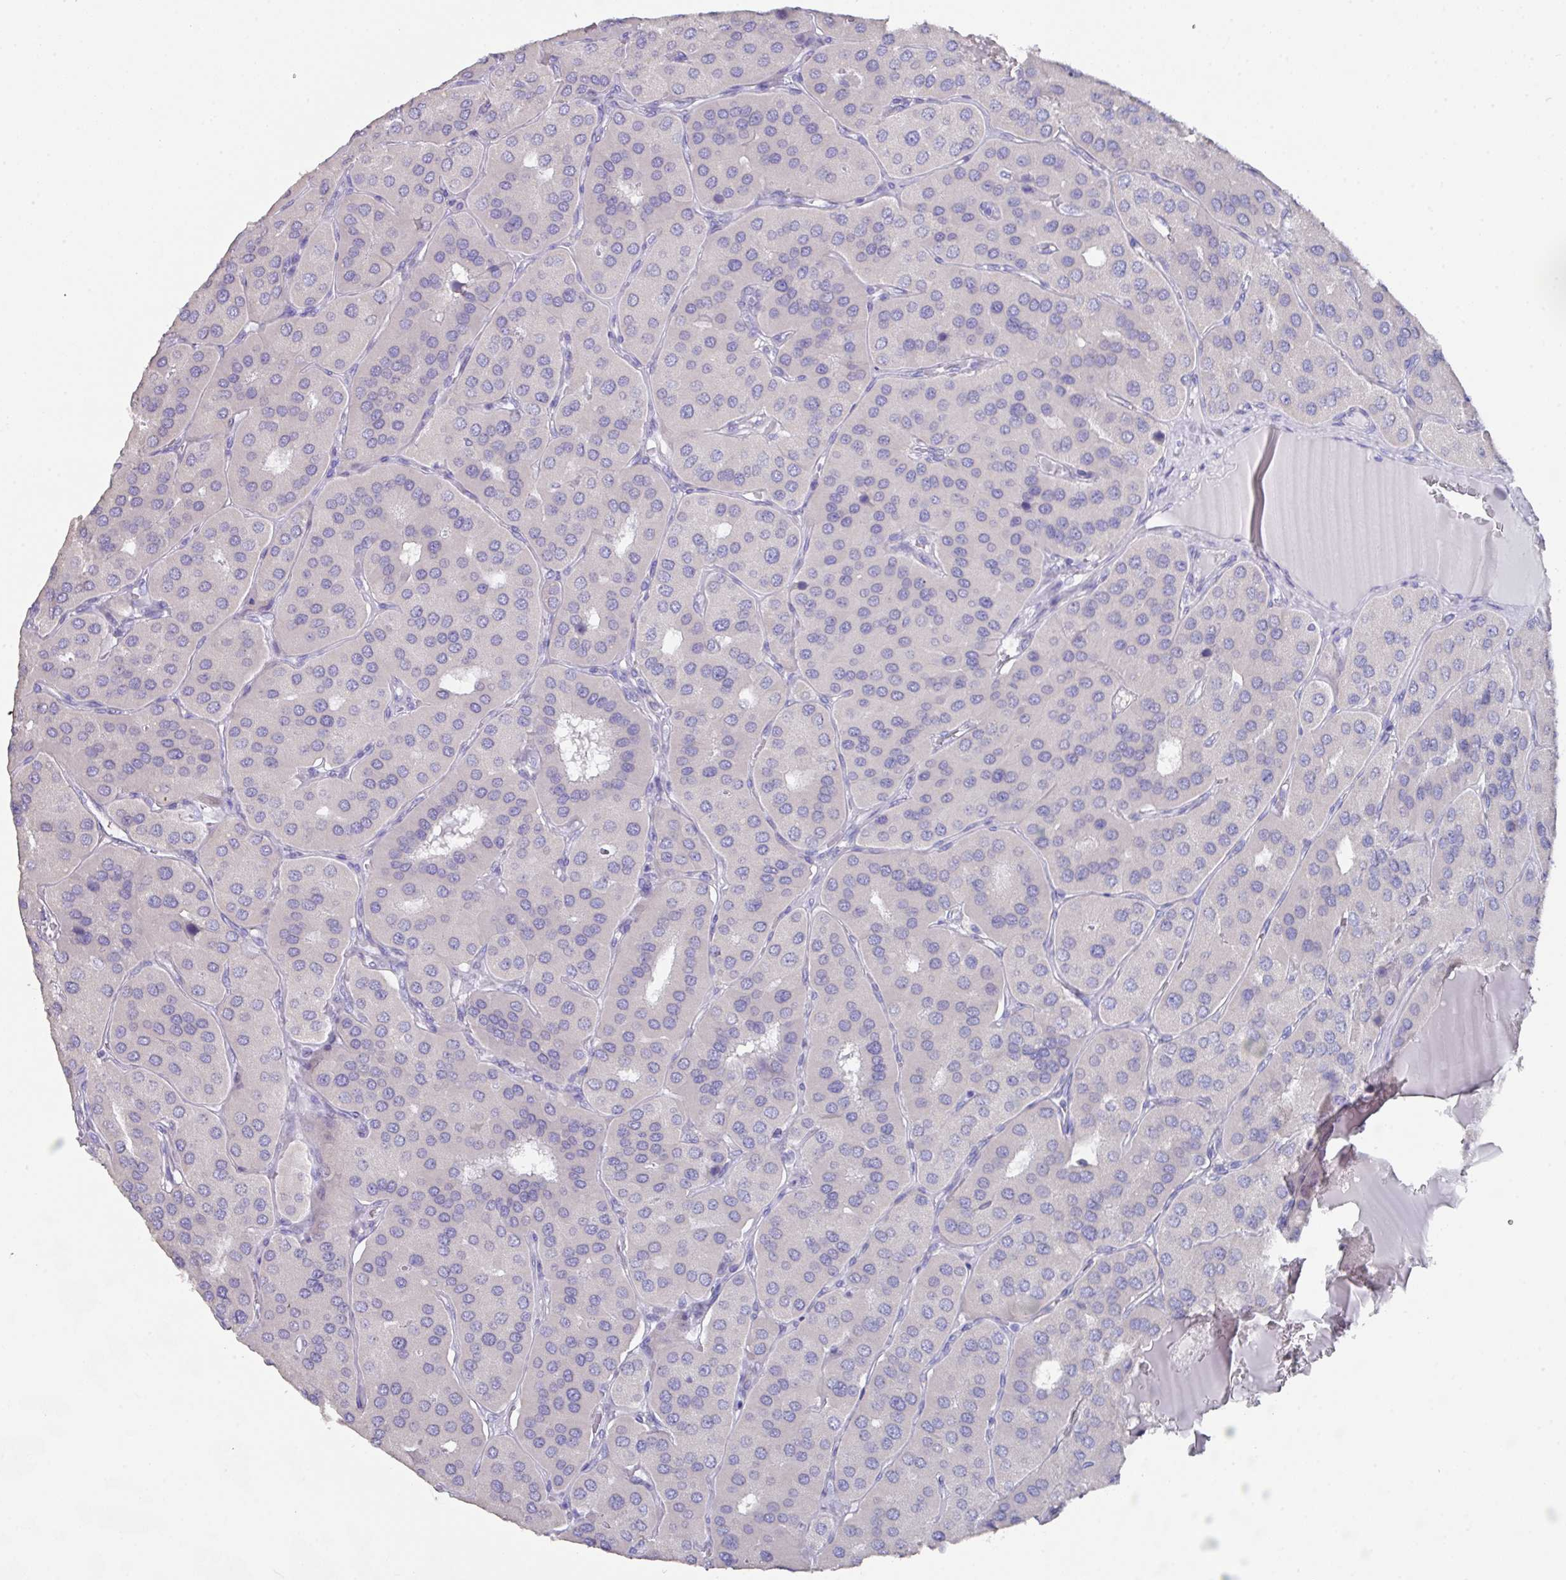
{"staining": {"intensity": "negative", "quantity": "none", "location": "none"}, "tissue": "parathyroid gland", "cell_type": "Glandular cells", "image_type": "normal", "snomed": [{"axis": "morphology", "description": "Normal tissue, NOS"}, {"axis": "morphology", "description": "Adenoma, NOS"}, {"axis": "topography", "description": "Parathyroid gland"}], "caption": "The histopathology image shows no staining of glandular cells in normal parathyroid gland.", "gene": "DAZ1", "patient": {"sex": "female", "age": 86}}